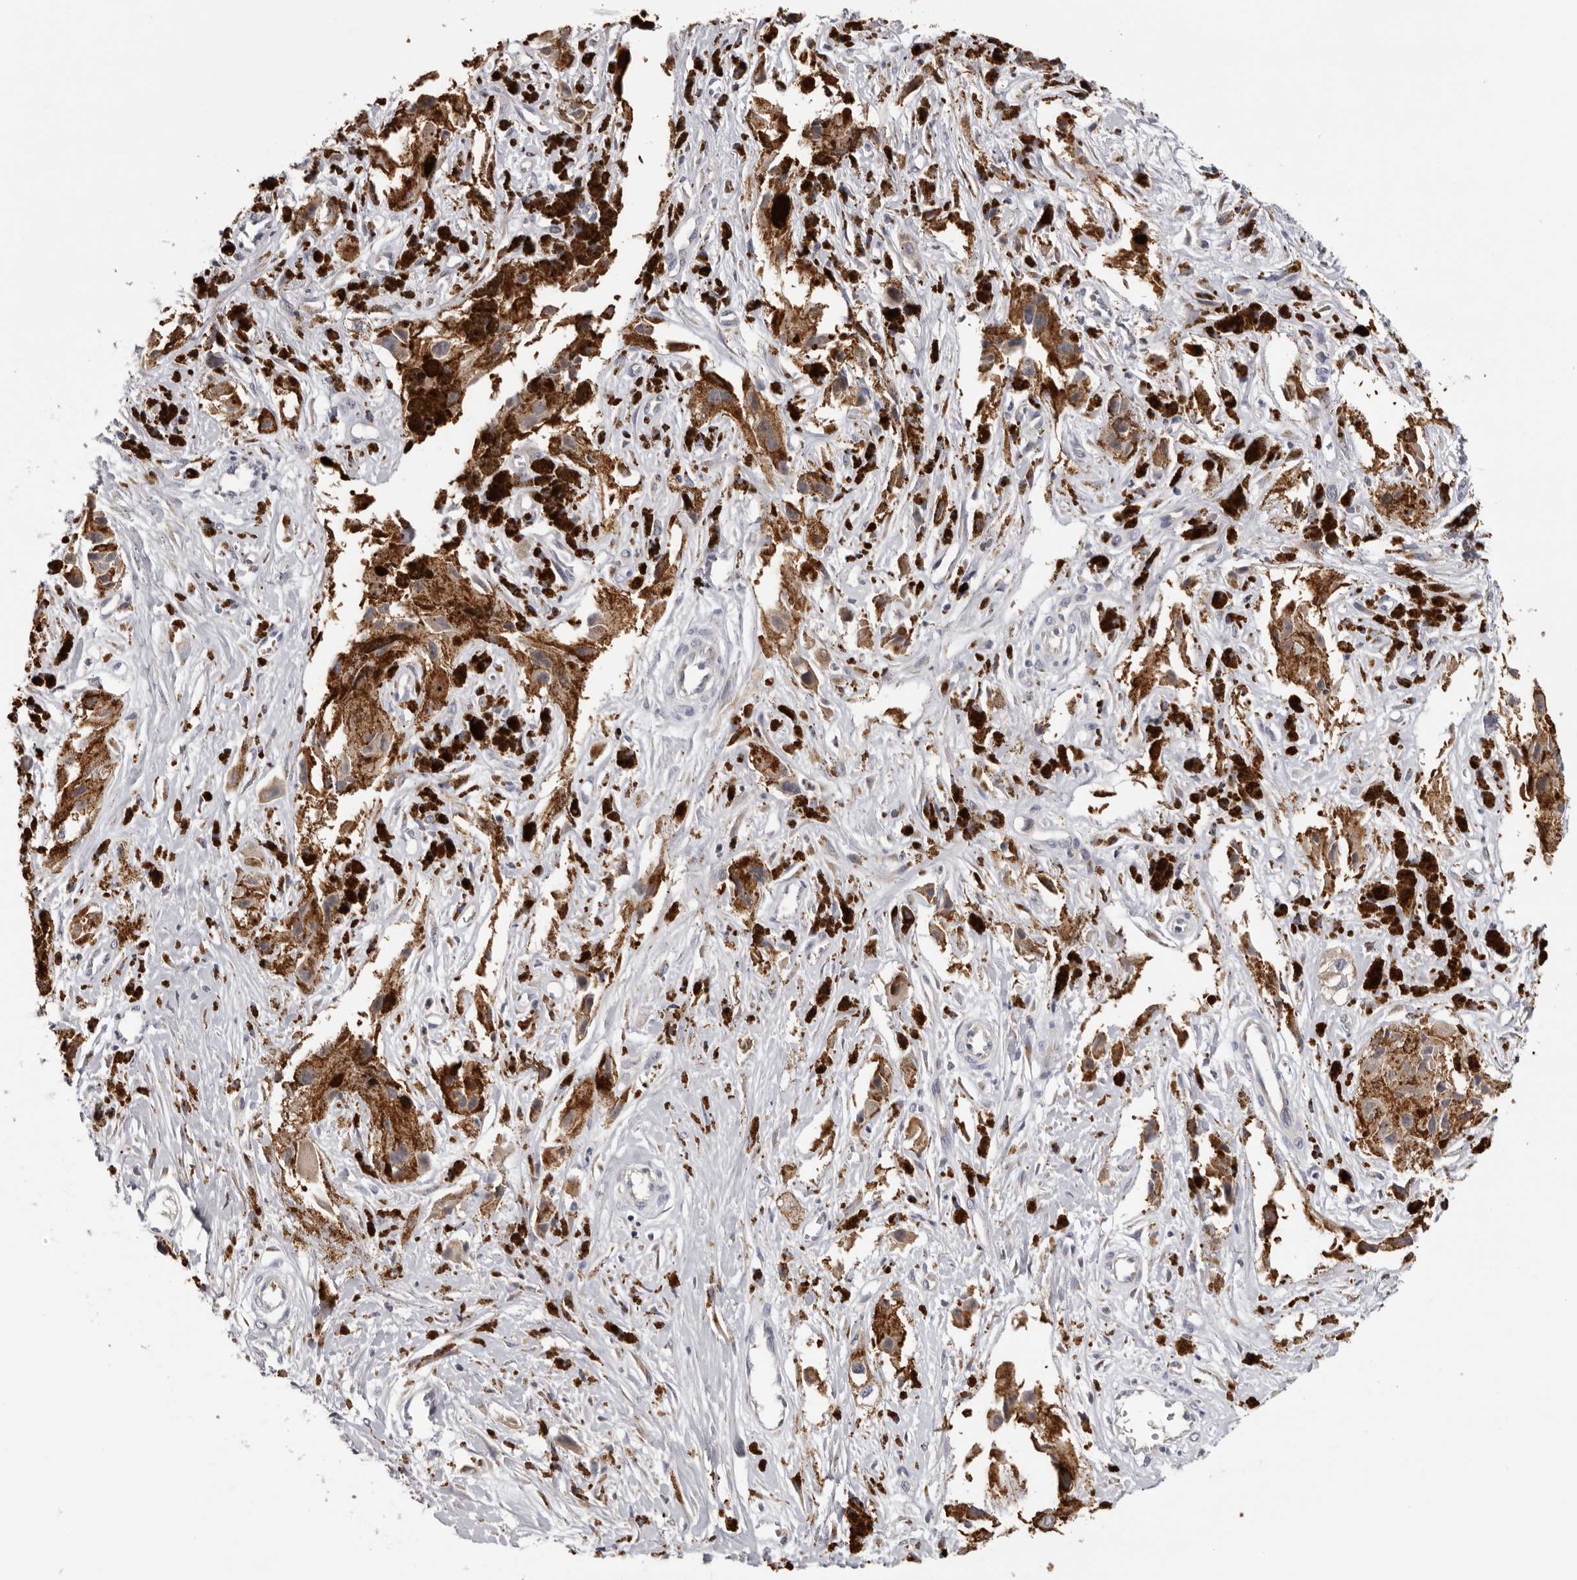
{"staining": {"intensity": "negative", "quantity": "none", "location": "none"}, "tissue": "melanoma", "cell_type": "Tumor cells", "image_type": "cancer", "snomed": [{"axis": "morphology", "description": "Malignant melanoma, NOS"}, {"axis": "topography", "description": "Skin"}], "caption": "A micrograph of malignant melanoma stained for a protein displays no brown staining in tumor cells.", "gene": "KIF2B", "patient": {"sex": "male", "age": 88}}